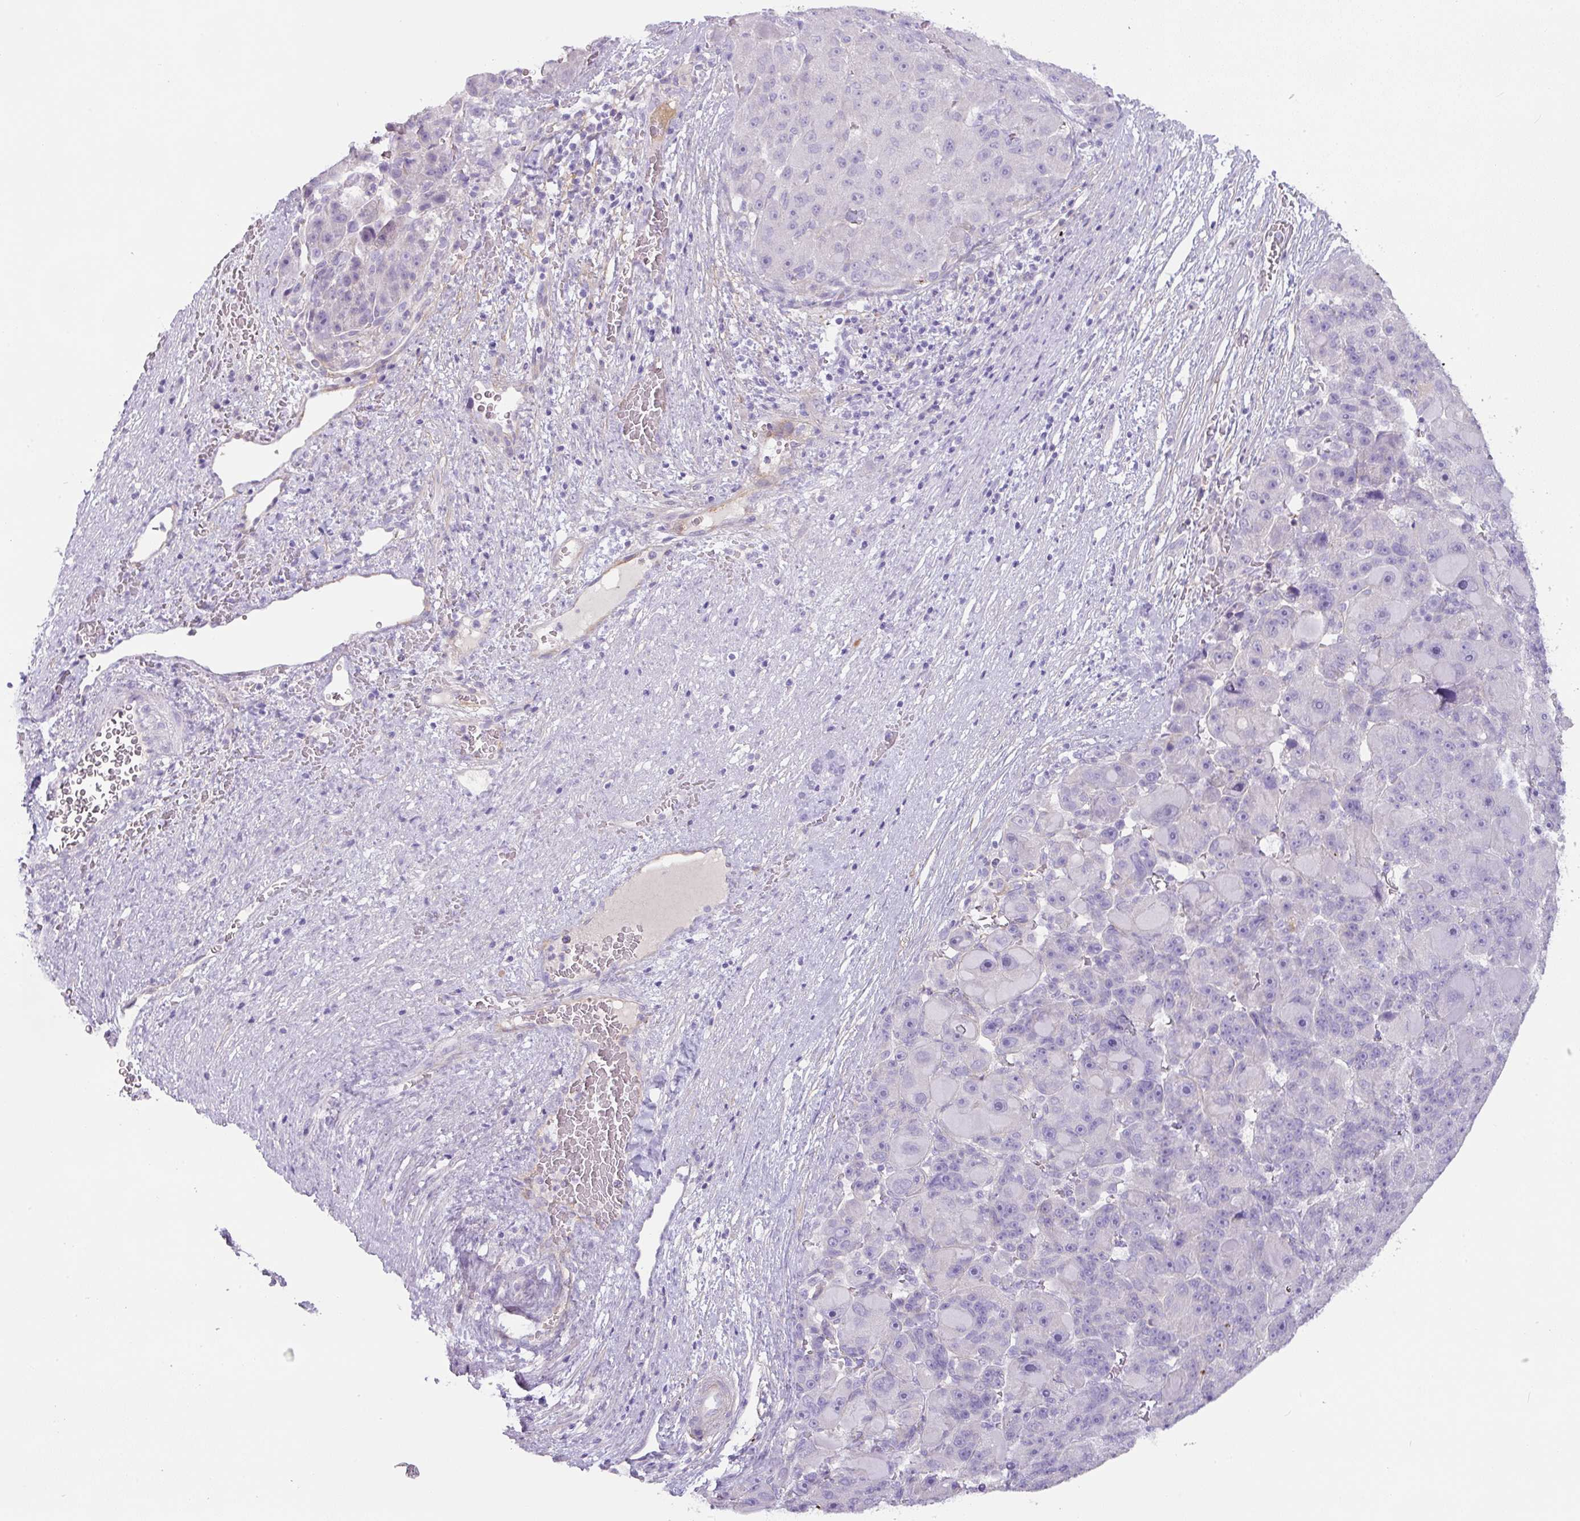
{"staining": {"intensity": "negative", "quantity": "none", "location": "none"}, "tissue": "liver cancer", "cell_type": "Tumor cells", "image_type": "cancer", "snomed": [{"axis": "morphology", "description": "Carcinoma, Hepatocellular, NOS"}, {"axis": "topography", "description": "Liver"}], "caption": "The image displays no staining of tumor cells in liver cancer.", "gene": "OR52N1", "patient": {"sex": "male", "age": 76}}